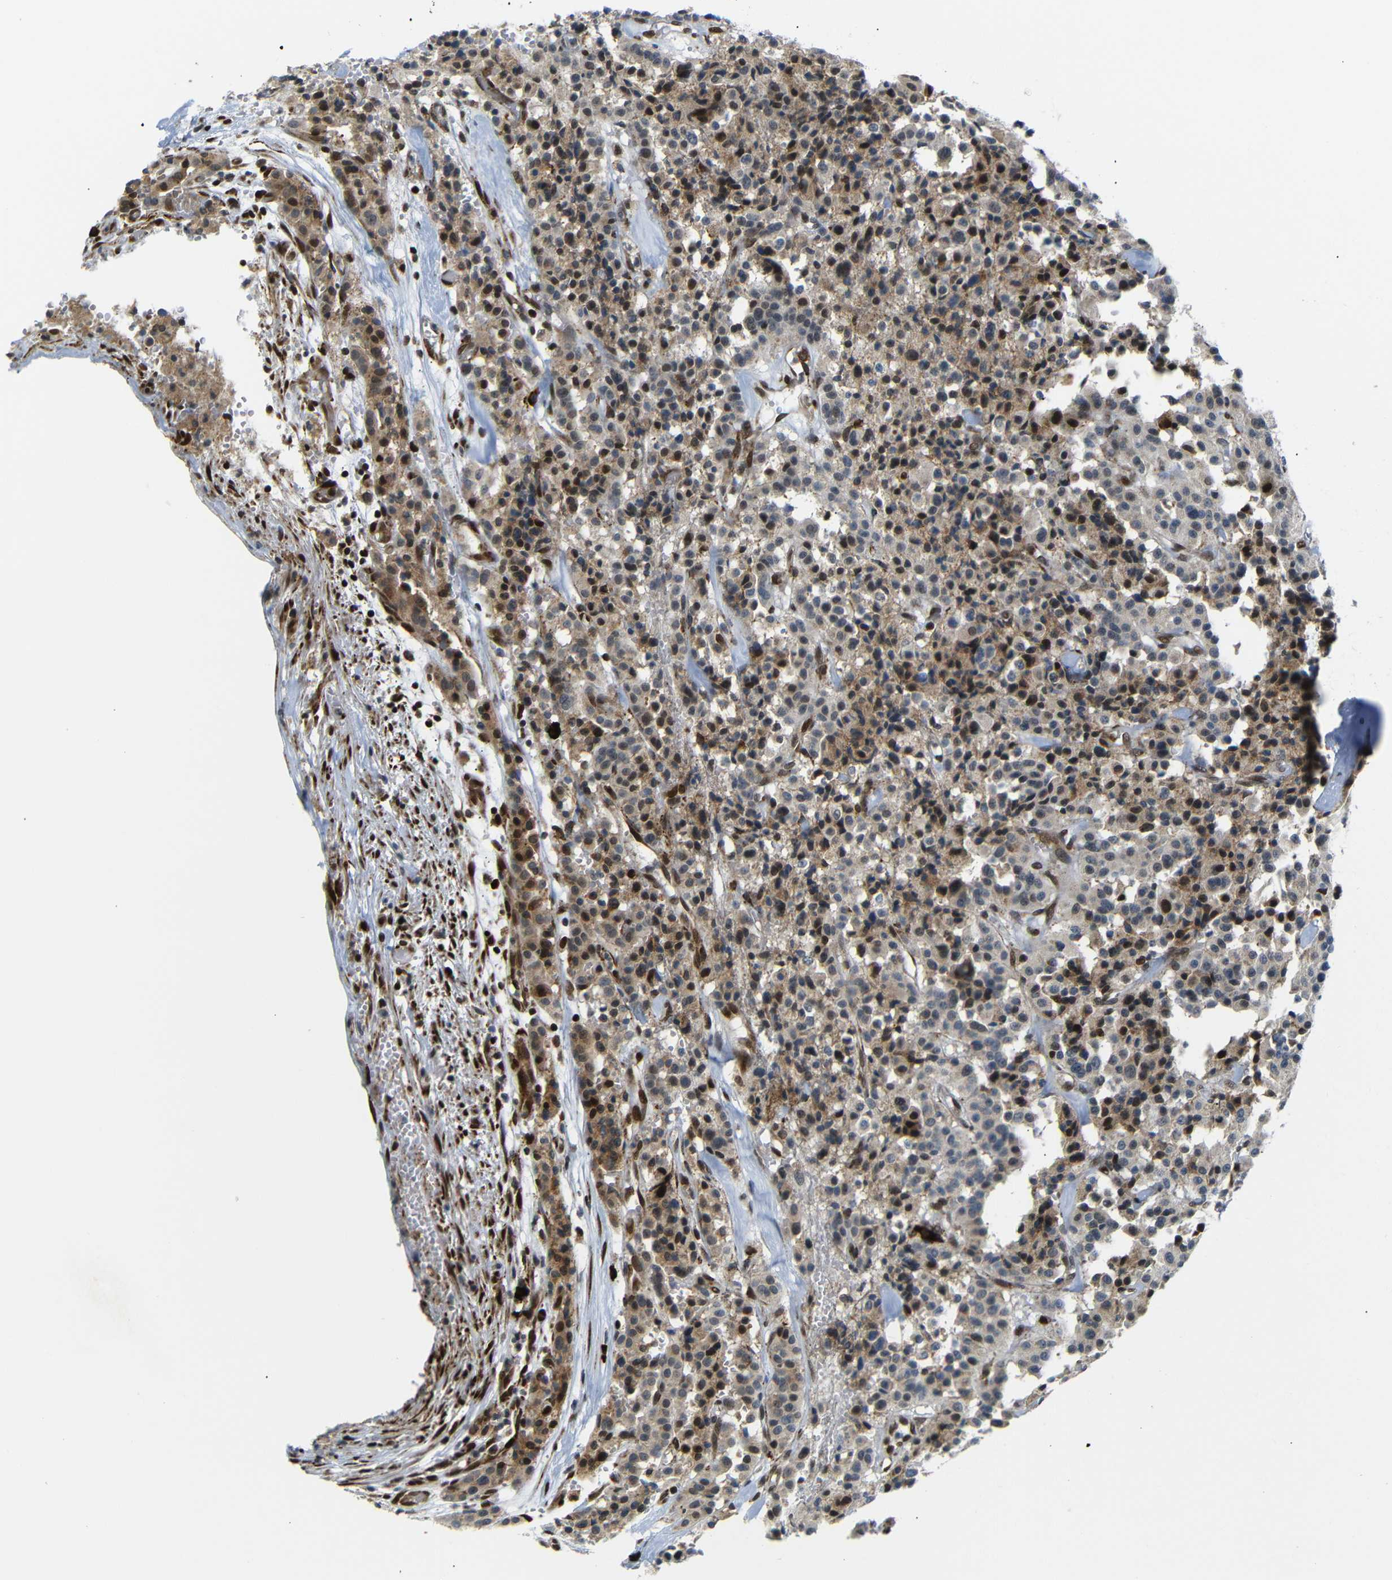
{"staining": {"intensity": "weak", "quantity": ">75%", "location": "cytoplasmic/membranous,nuclear"}, "tissue": "carcinoid", "cell_type": "Tumor cells", "image_type": "cancer", "snomed": [{"axis": "morphology", "description": "Carcinoid, malignant, NOS"}, {"axis": "topography", "description": "Lung"}], "caption": "Human carcinoid stained for a protein (brown) demonstrates weak cytoplasmic/membranous and nuclear positive staining in about >75% of tumor cells.", "gene": "SPCS2", "patient": {"sex": "male", "age": 30}}